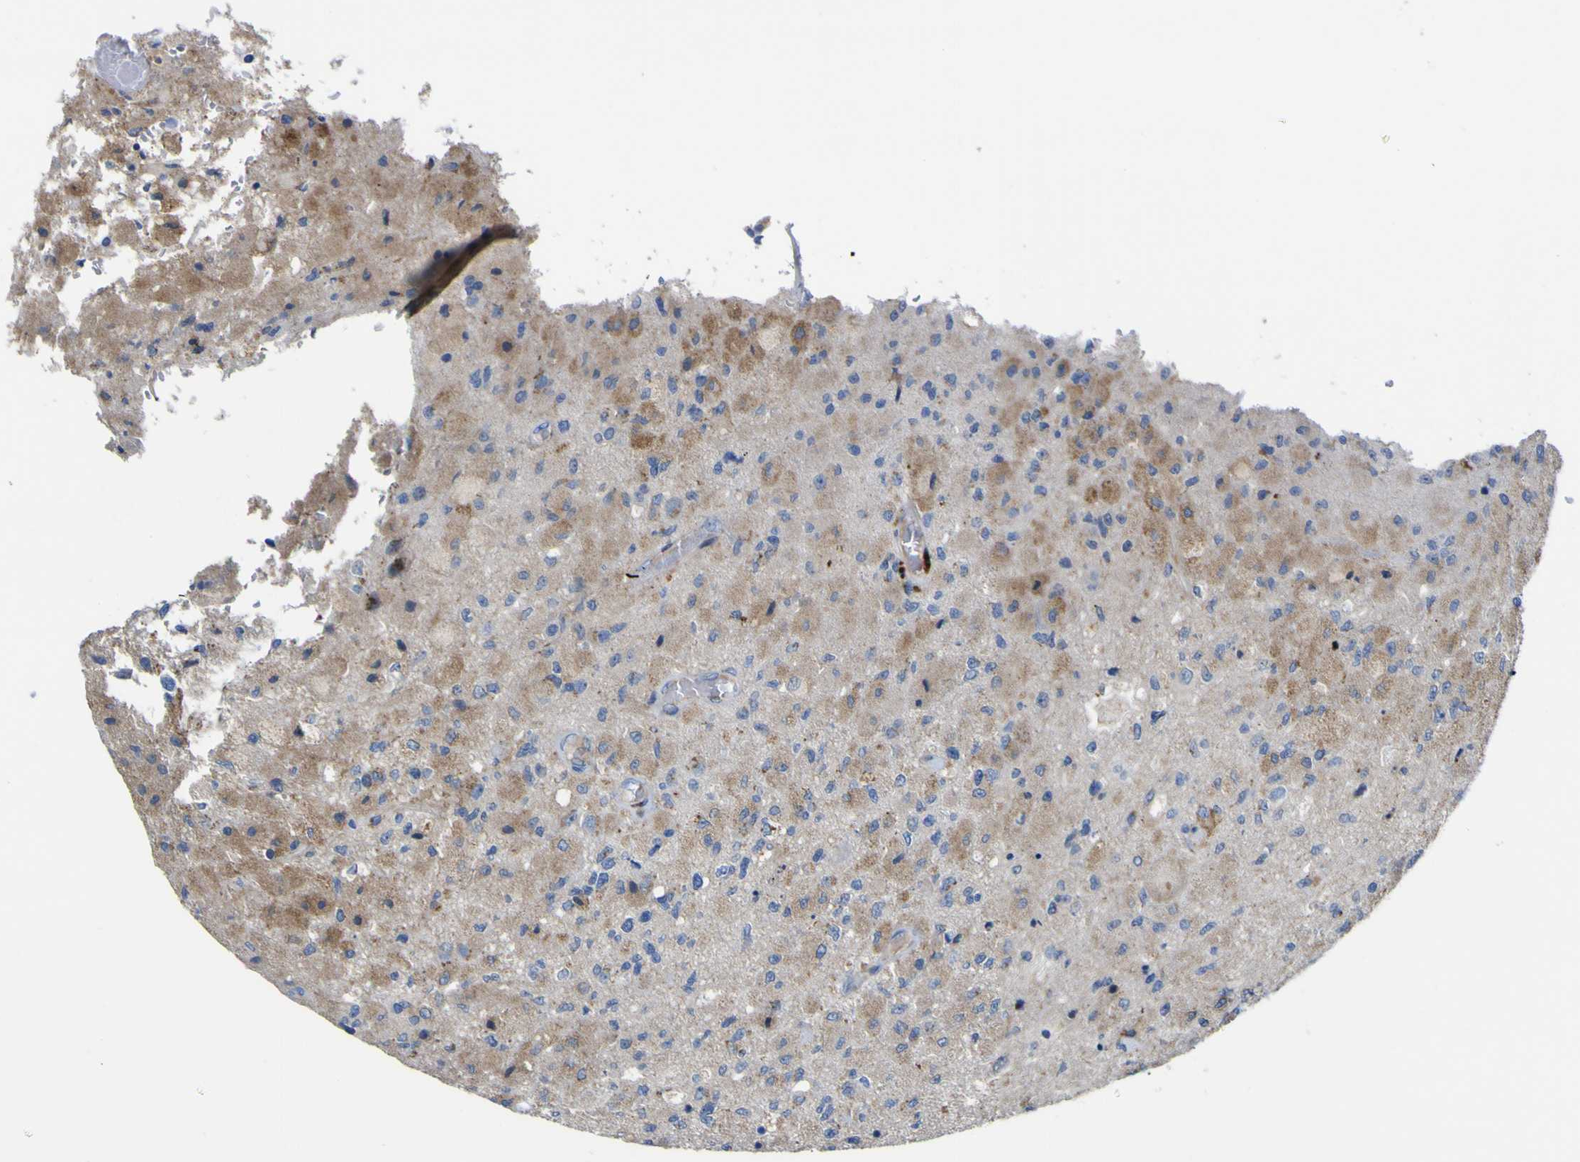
{"staining": {"intensity": "moderate", "quantity": ">75%", "location": "cytoplasmic/membranous"}, "tissue": "glioma", "cell_type": "Tumor cells", "image_type": "cancer", "snomed": [{"axis": "morphology", "description": "Normal tissue, NOS"}, {"axis": "morphology", "description": "Glioma, malignant, High grade"}, {"axis": "topography", "description": "Cerebral cortex"}], "caption": "This histopathology image shows immunohistochemistry staining of glioma, with medium moderate cytoplasmic/membranous positivity in approximately >75% of tumor cells.", "gene": "PTPRF", "patient": {"sex": "male", "age": 77}}